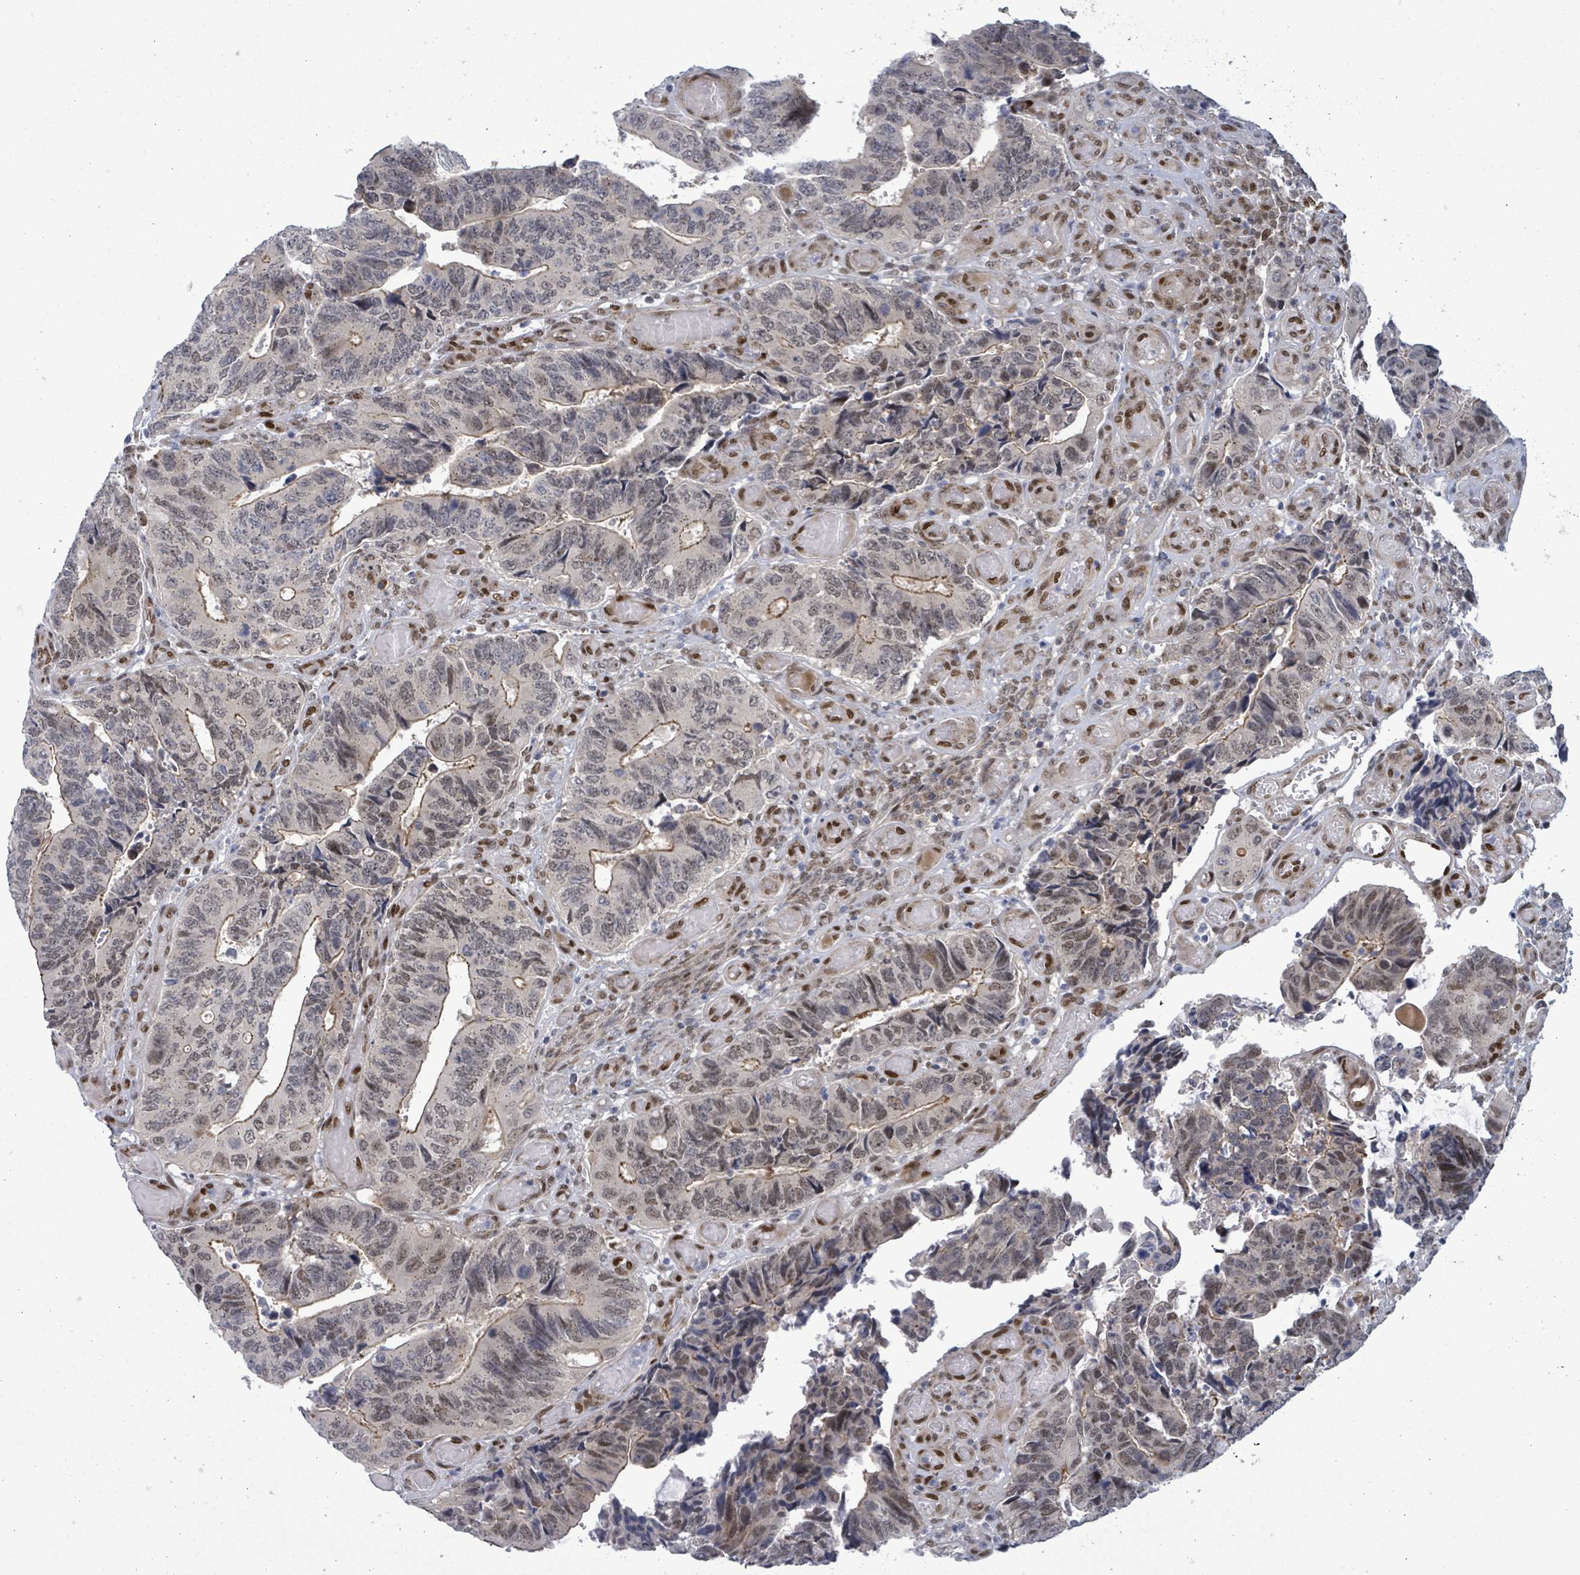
{"staining": {"intensity": "moderate", "quantity": "<25%", "location": "cytoplasmic/membranous"}, "tissue": "colorectal cancer", "cell_type": "Tumor cells", "image_type": "cancer", "snomed": [{"axis": "morphology", "description": "Adenocarcinoma, NOS"}, {"axis": "topography", "description": "Colon"}], "caption": "DAB (3,3'-diaminobenzidine) immunohistochemical staining of human adenocarcinoma (colorectal) reveals moderate cytoplasmic/membranous protein expression in approximately <25% of tumor cells. The staining was performed using DAB (3,3'-diaminobenzidine), with brown indicating positive protein expression. Nuclei are stained blue with hematoxylin.", "gene": "TUSC1", "patient": {"sex": "male", "age": 87}}